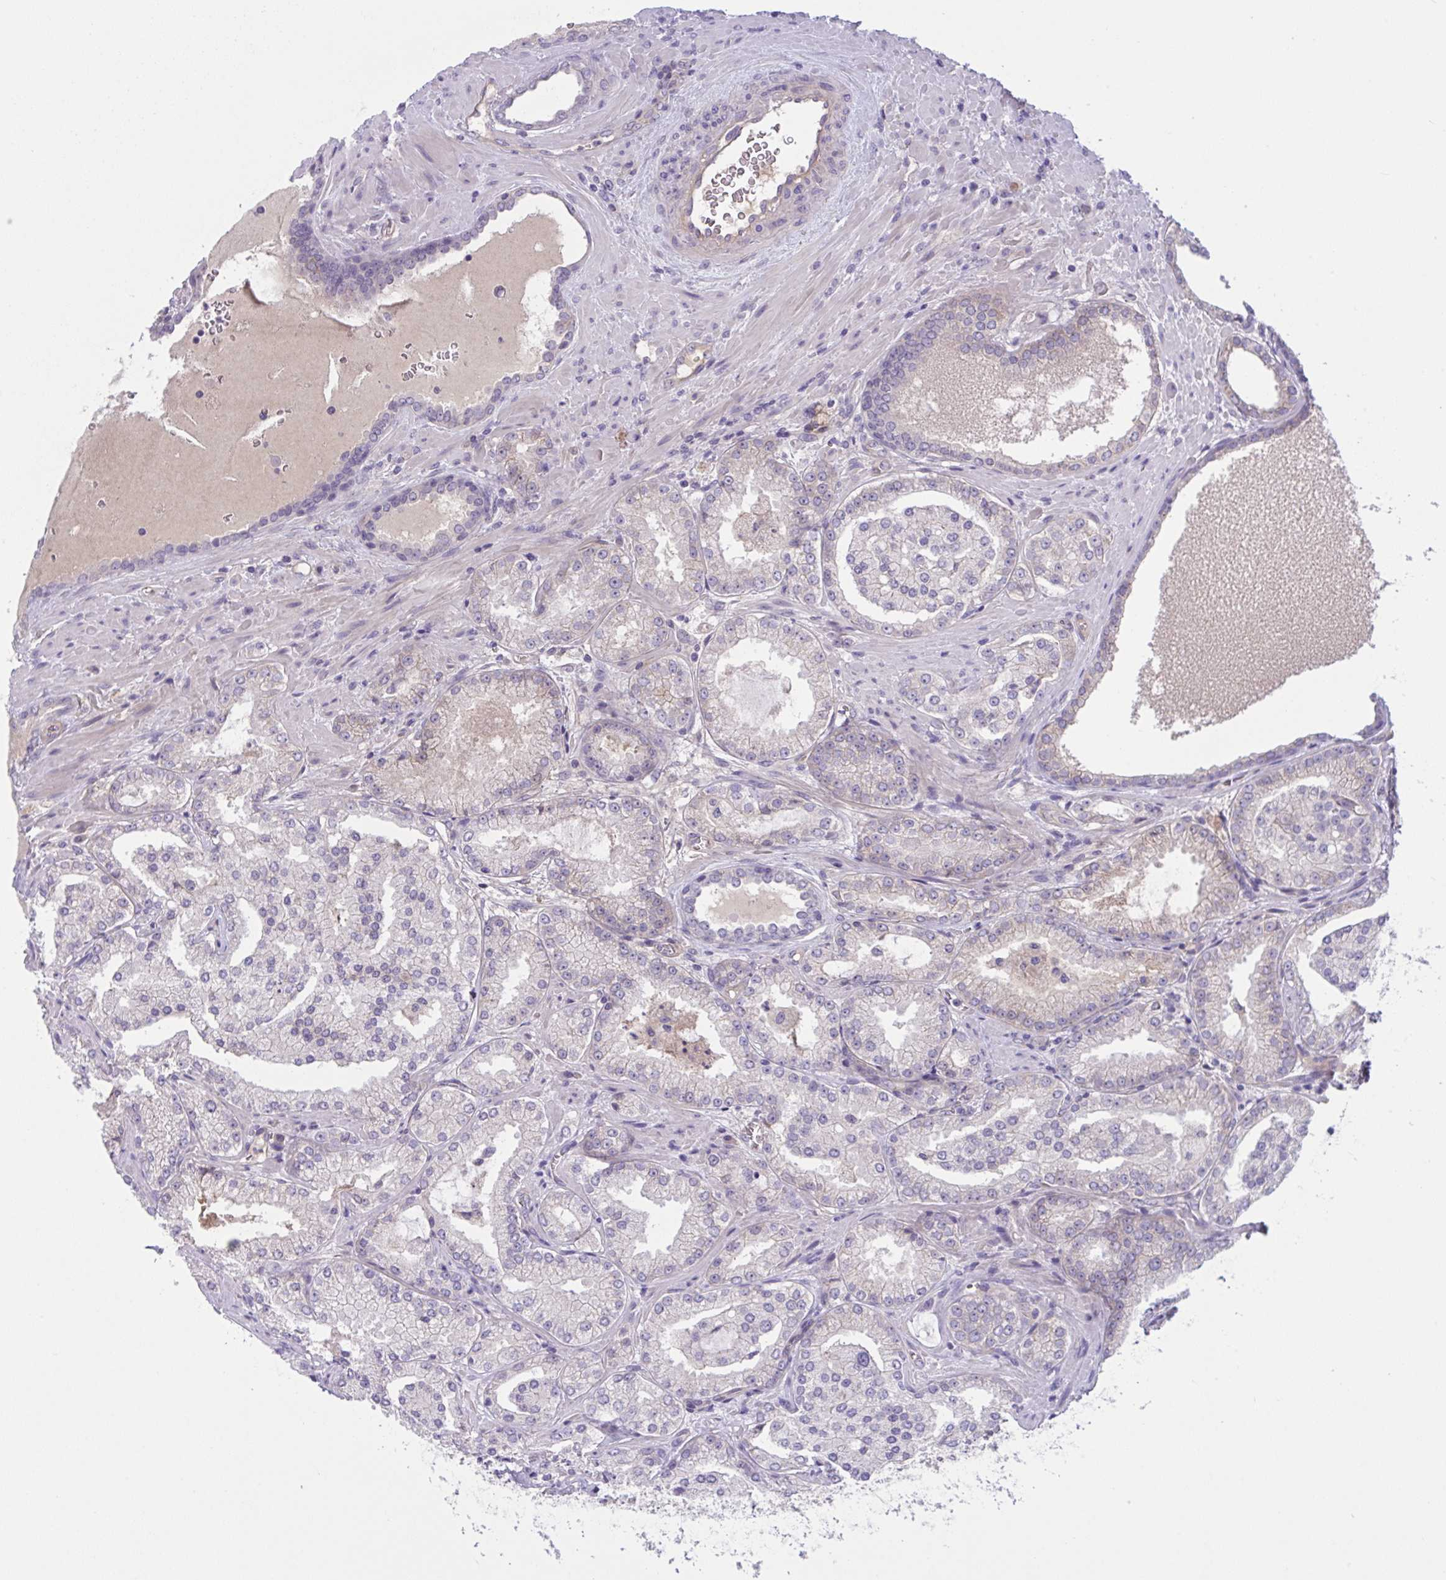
{"staining": {"intensity": "weak", "quantity": "<25%", "location": "cytoplasmic/membranous"}, "tissue": "prostate cancer", "cell_type": "Tumor cells", "image_type": "cancer", "snomed": [{"axis": "morphology", "description": "Adenocarcinoma, High grade"}, {"axis": "topography", "description": "Prostate"}], "caption": "Human prostate cancer stained for a protein using immunohistochemistry (IHC) displays no positivity in tumor cells.", "gene": "TTC7B", "patient": {"sex": "male", "age": 73}}